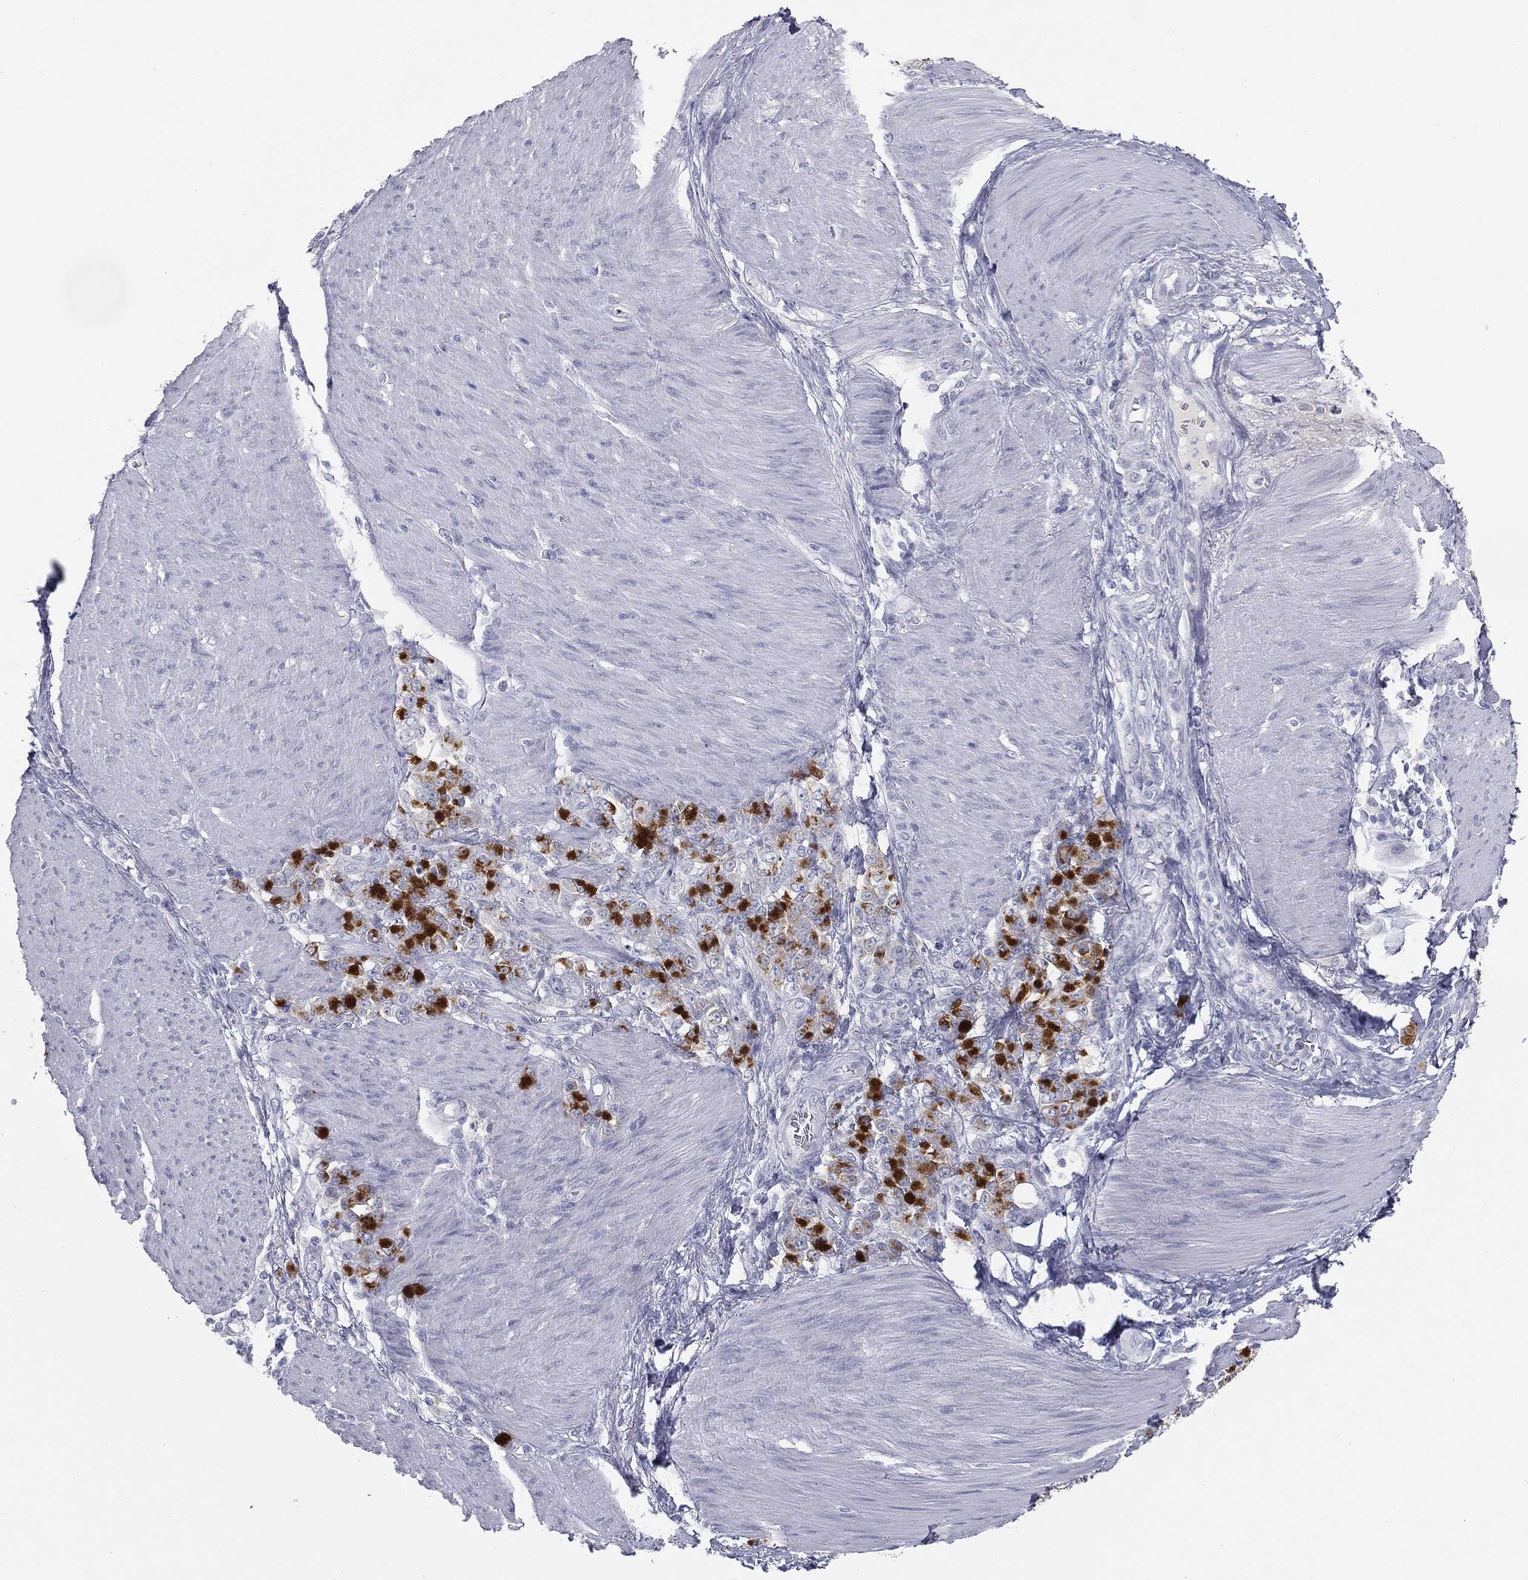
{"staining": {"intensity": "strong", "quantity": "<25%", "location": "cytoplasmic/membranous"}, "tissue": "stomach cancer", "cell_type": "Tumor cells", "image_type": "cancer", "snomed": [{"axis": "morphology", "description": "Adenocarcinoma, NOS"}, {"axis": "topography", "description": "Stomach"}], "caption": "High-magnification brightfield microscopy of stomach cancer (adenocarcinoma) stained with DAB (3,3'-diaminobenzidine) (brown) and counterstained with hematoxylin (blue). tumor cells exhibit strong cytoplasmic/membranous expression is identified in approximately<25% of cells.", "gene": "MUC5AC", "patient": {"sex": "female", "age": 79}}